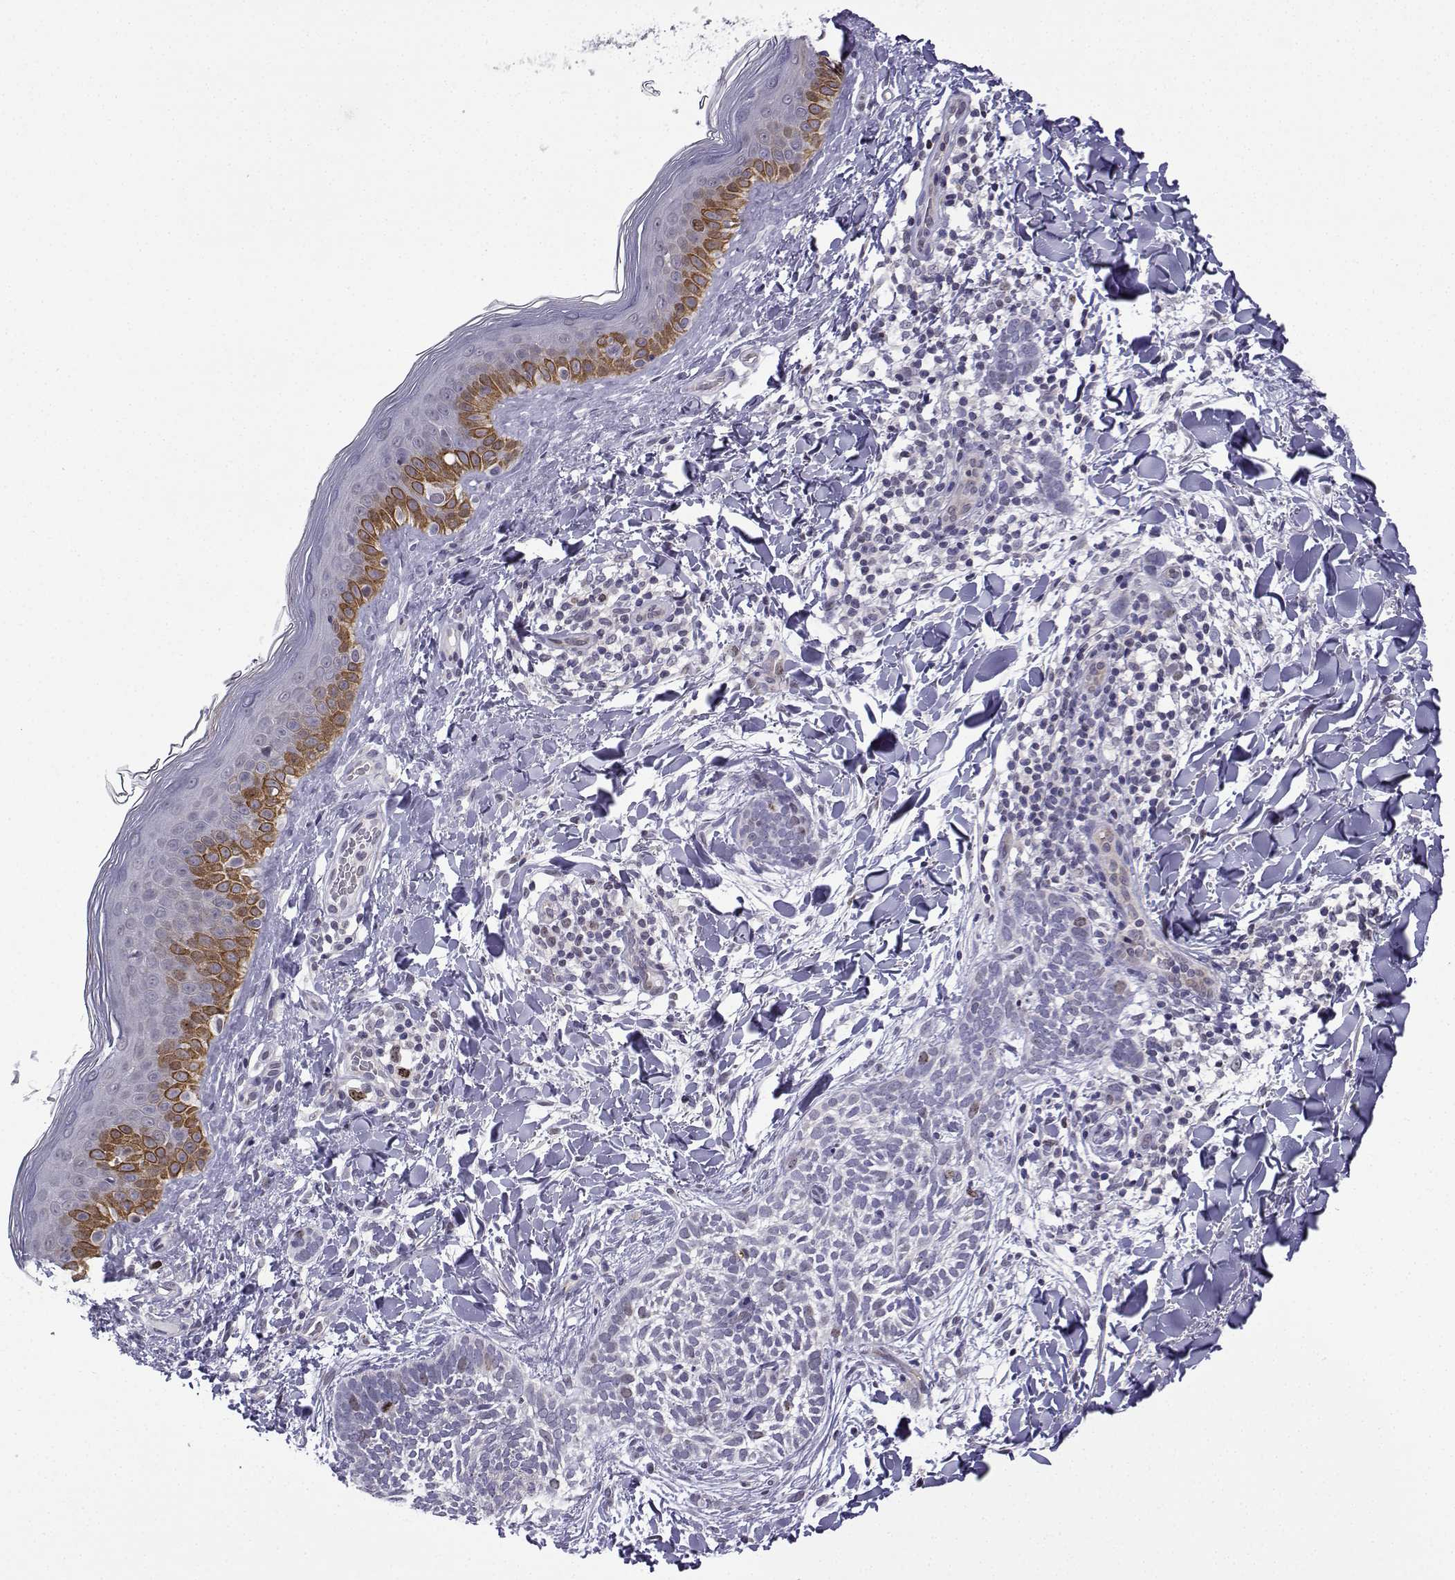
{"staining": {"intensity": "negative", "quantity": "none", "location": "none"}, "tissue": "skin cancer", "cell_type": "Tumor cells", "image_type": "cancer", "snomed": [{"axis": "morphology", "description": "Normal tissue, NOS"}, {"axis": "morphology", "description": "Basal cell carcinoma"}, {"axis": "topography", "description": "Skin"}], "caption": "Tumor cells are negative for protein expression in human skin cancer (basal cell carcinoma).", "gene": "INCENP", "patient": {"sex": "male", "age": 46}}